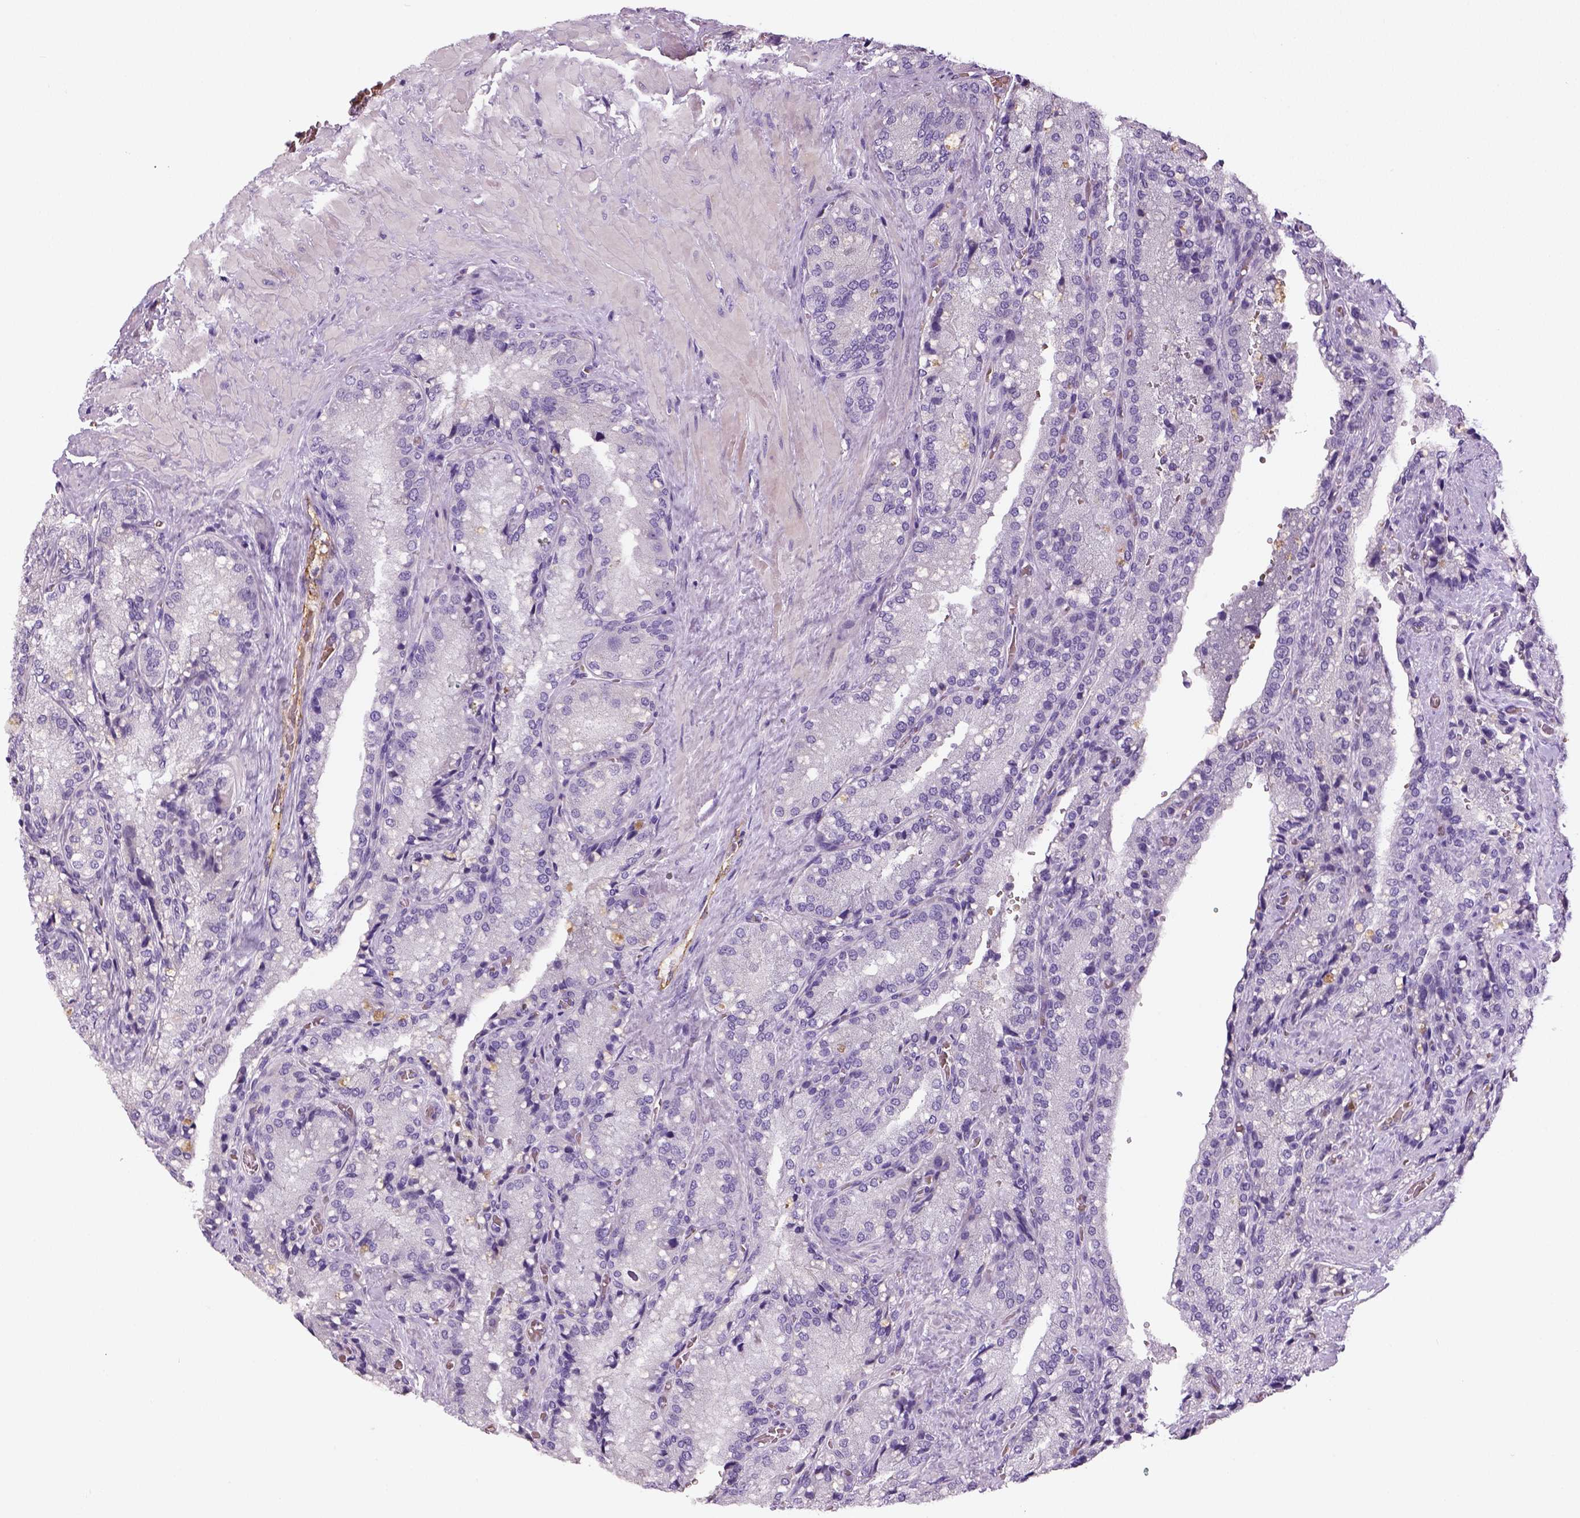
{"staining": {"intensity": "negative", "quantity": "none", "location": "none"}, "tissue": "seminal vesicle", "cell_type": "Glandular cells", "image_type": "normal", "snomed": [{"axis": "morphology", "description": "Normal tissue, NOS"}, {"axis": "topography", "description": "Seminal veicle"}], "caption": "This is a image of immunohistochemistry (IHC) staining of normal seminal vesicle, which shows no expression in glandular cells.", "gene": "ENSG00000250349", "patient": {"sex": "male", "age": 57}}